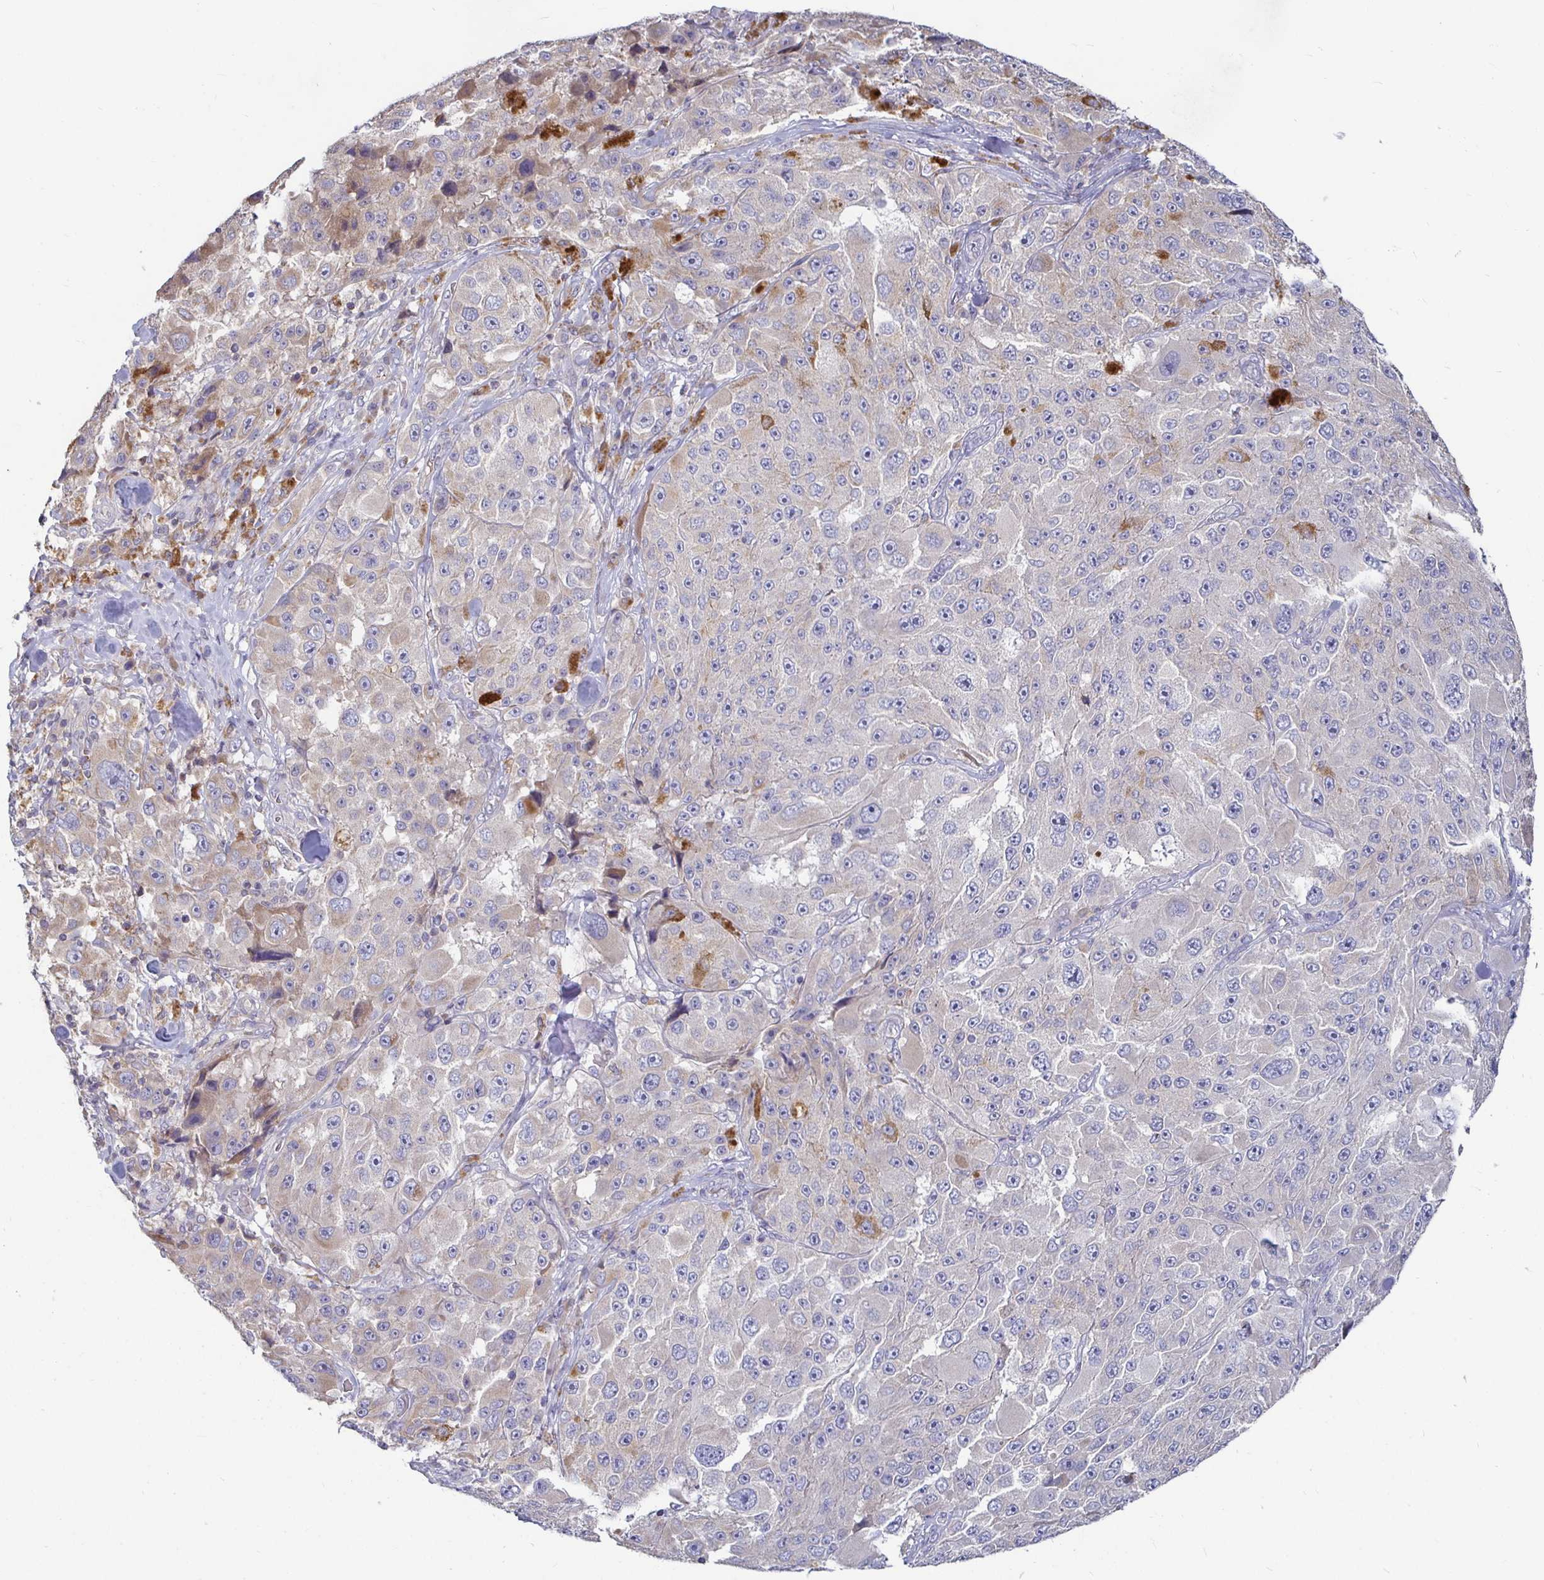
{"staining": {"intensity": "negative", "quantity": "none", "location": "none"}, "tissue": "melanoma", "cell_type": "Tumor cells", "image_type": "cancer", "snomed": [{"axis": "morphology", "description": "Malignant melanoma, Metastatic site"}, {"axis": "topography", "description": "Lymph node"}], "caption": "Image shows no significant protein staining in tumor cells of malignant melanoma (metastatic site).", "gene": "RNF144B", "patient": {"sex": "male", "age": 62}}